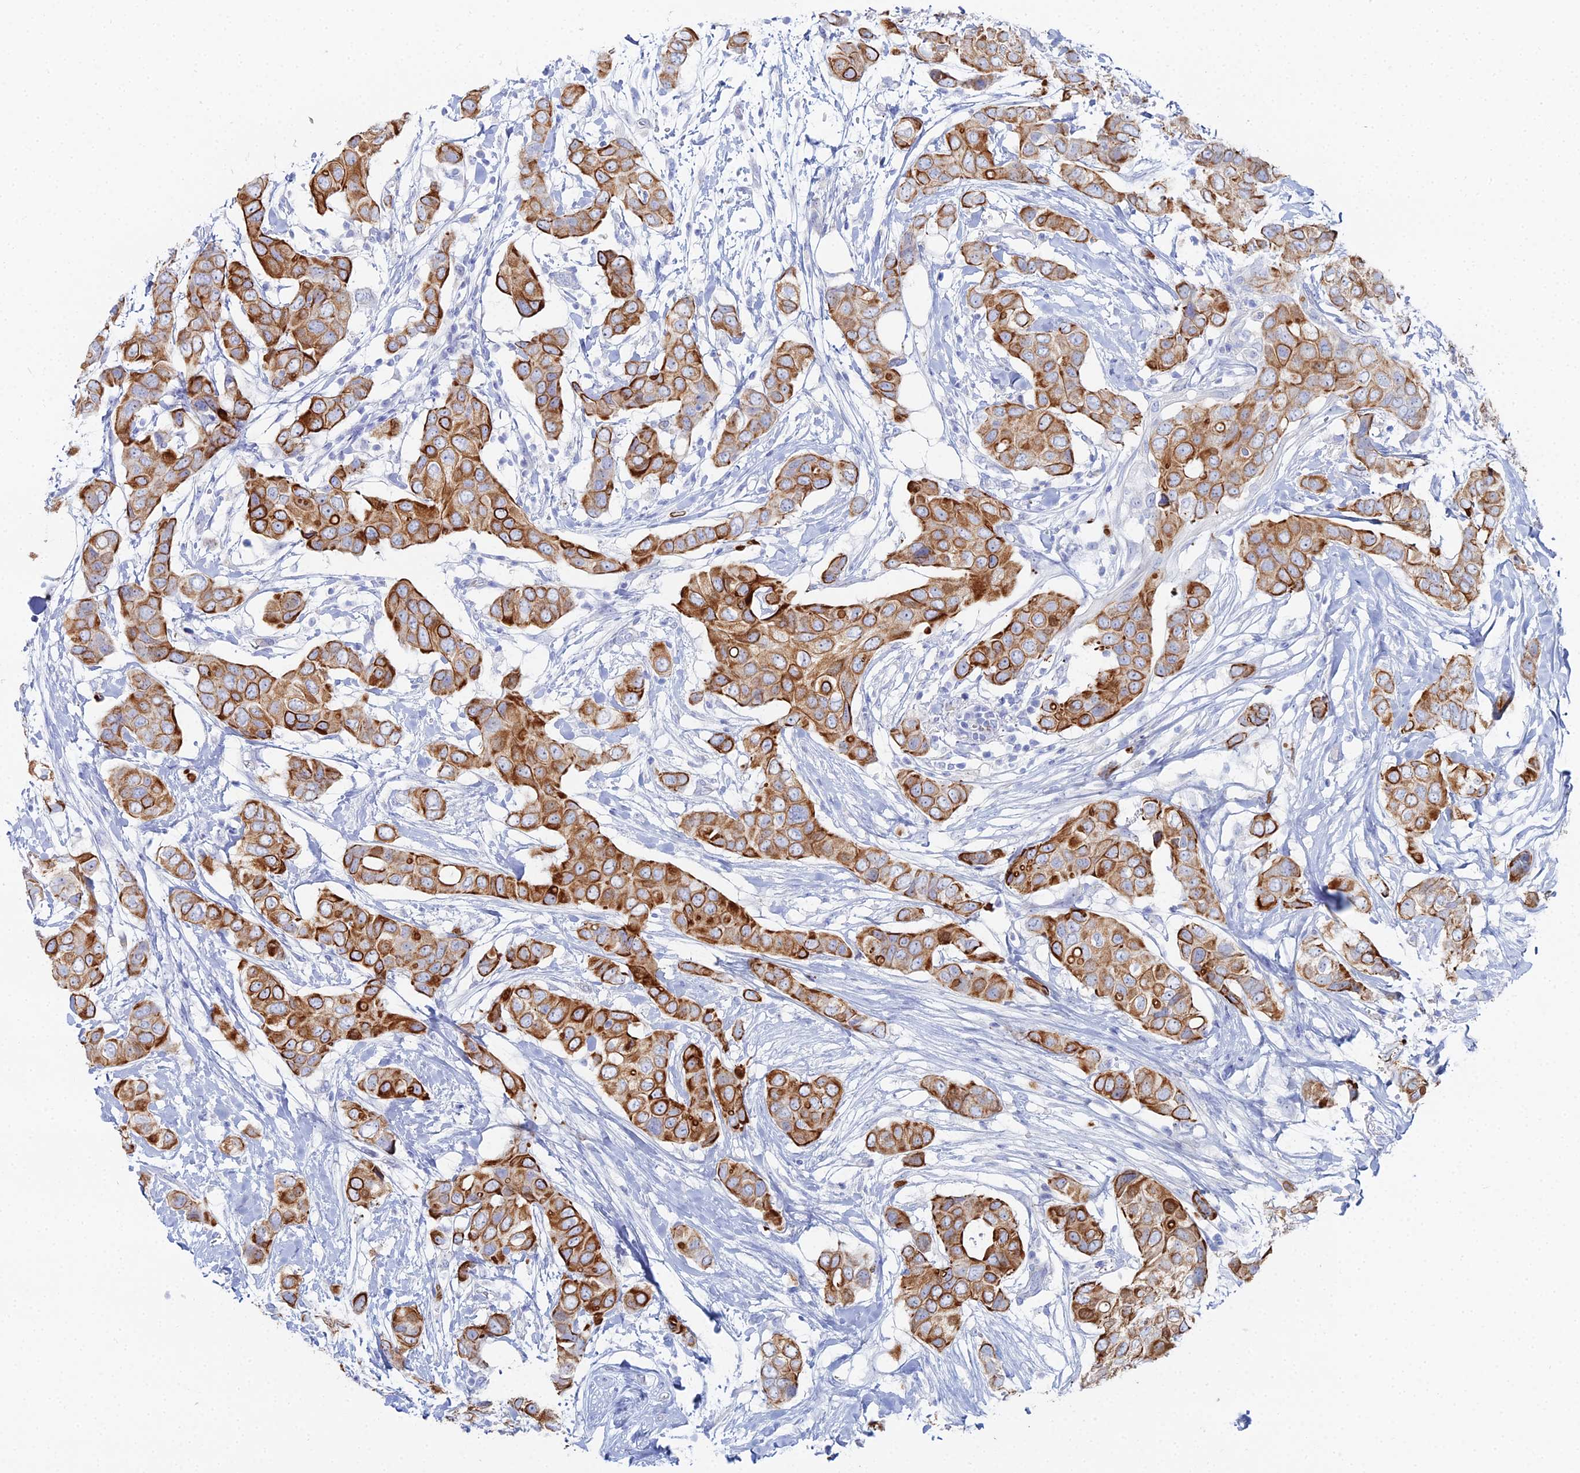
{"staining": {"intensity": "strong", "quantity": ">75%", "location": "cytoplasmic/membranous"}, "tissue": "breast cancer", "cell_type": "Tumor cells", "image_type": "cancer", "snomed": [{"axis": "morphology", "description": "Lobular carcinoma"}, {"axis": "topography", "description": "Breast"}], "caption": "The image reveals immunohistochemical staining of breast lobular carcinoma. There is strong cytoplasmic/membranous expression is identified in approximately >75% of tumor cells.", "gene": "DHX34", "patient": {"sex": "female", "age": 51}}